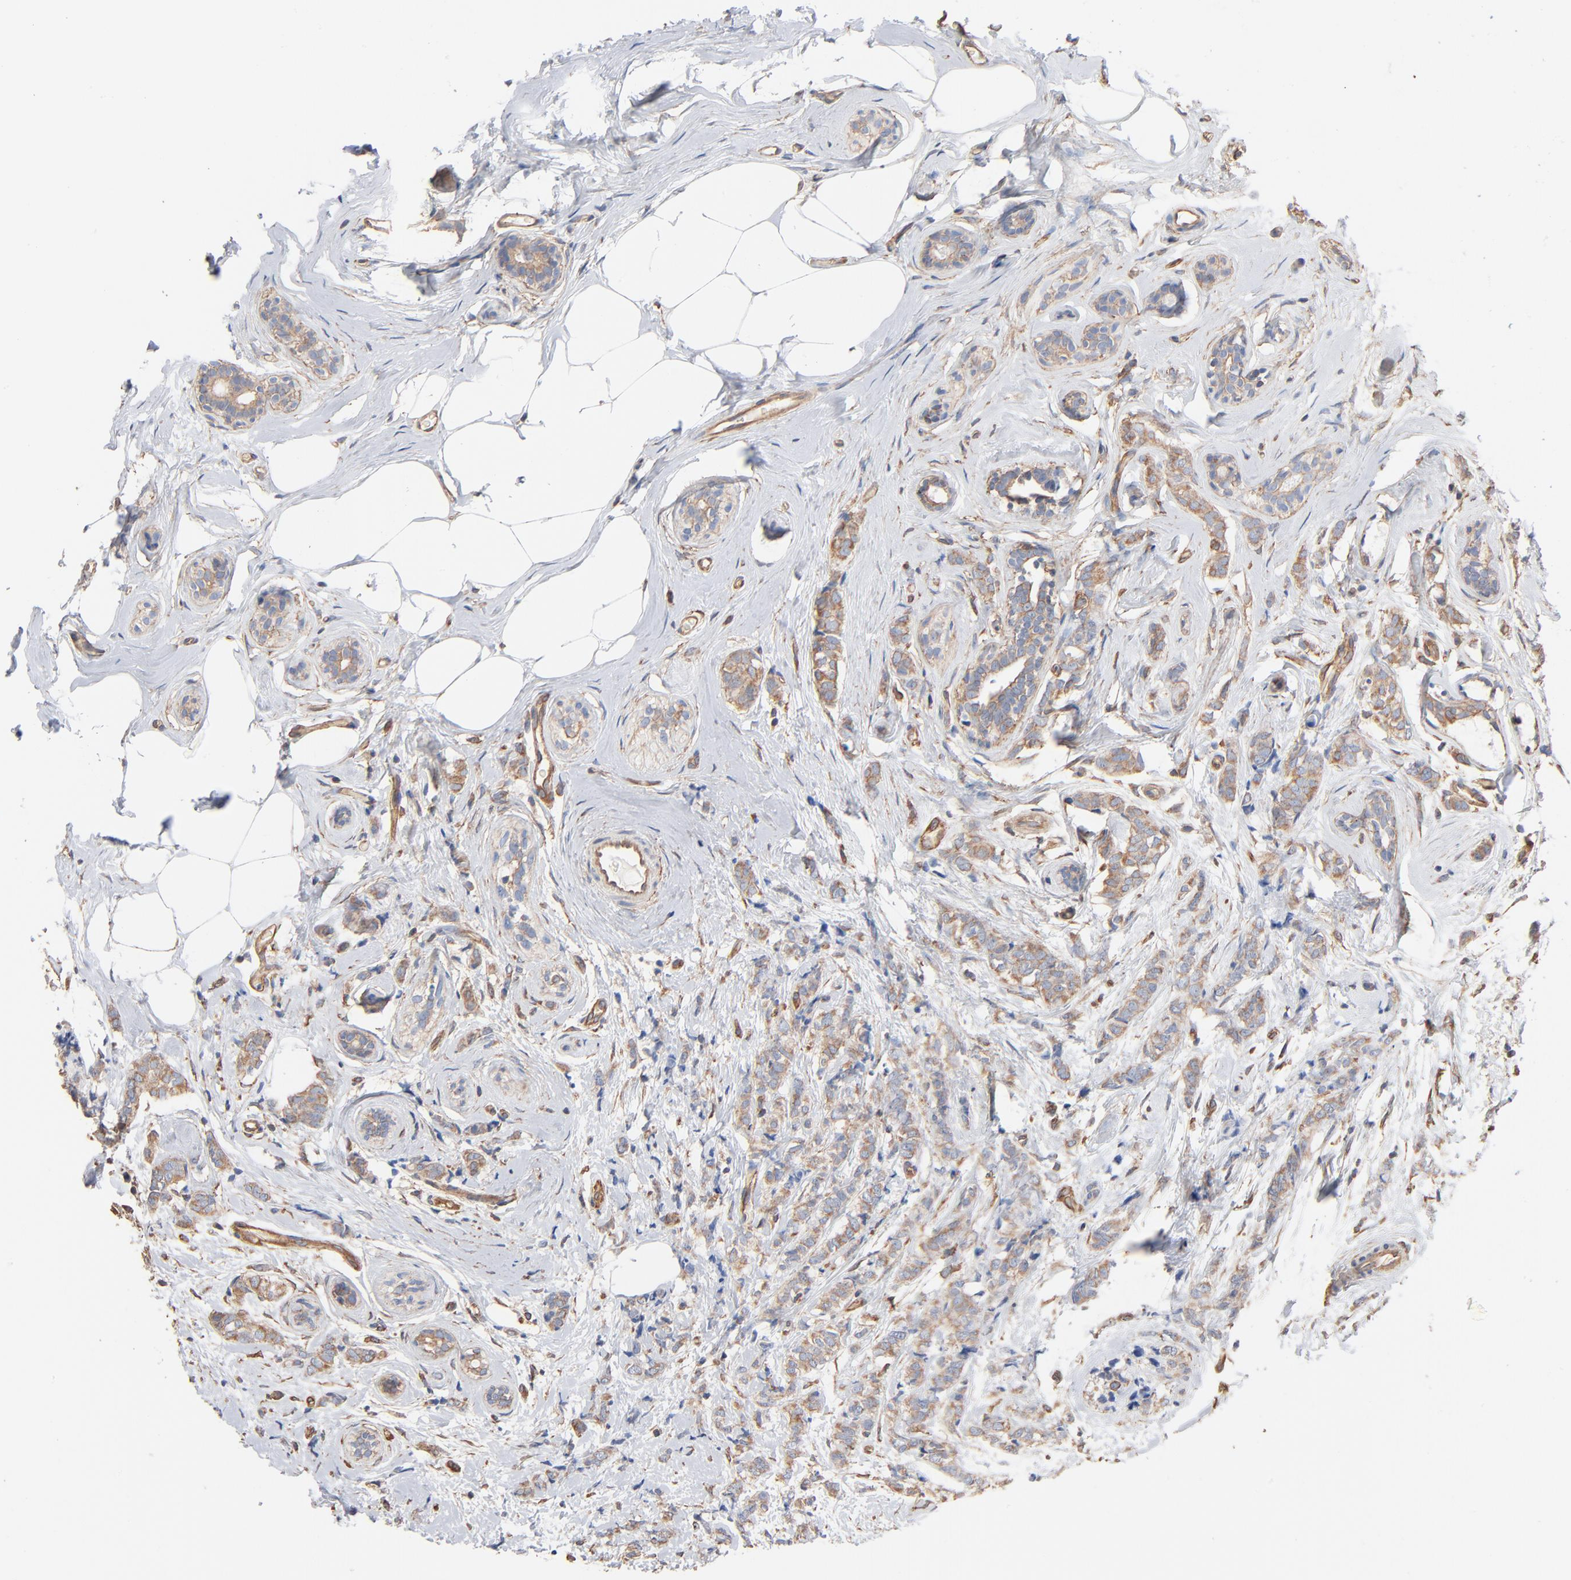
{"staining": {"intensity": "weak", "quantity": ">75%", "location": "cytoplasmic/membranous"}, "tissue": "breast cancer", "cell_type": "Tumor cells", "image_type": "cancer", "snomed": [{"axis": "morphology", "description": "Lobular carcinoma"}, {"axis": "topography", "description": "Breast"}], "caption": "Human breast cancer stained with a brown dye reveals weak cytoplasmic/membranous positive positivity in approximately >75% of tumor cells.", "gene": "ABCD4", "patient": {"sex": "female", "age": 60}}